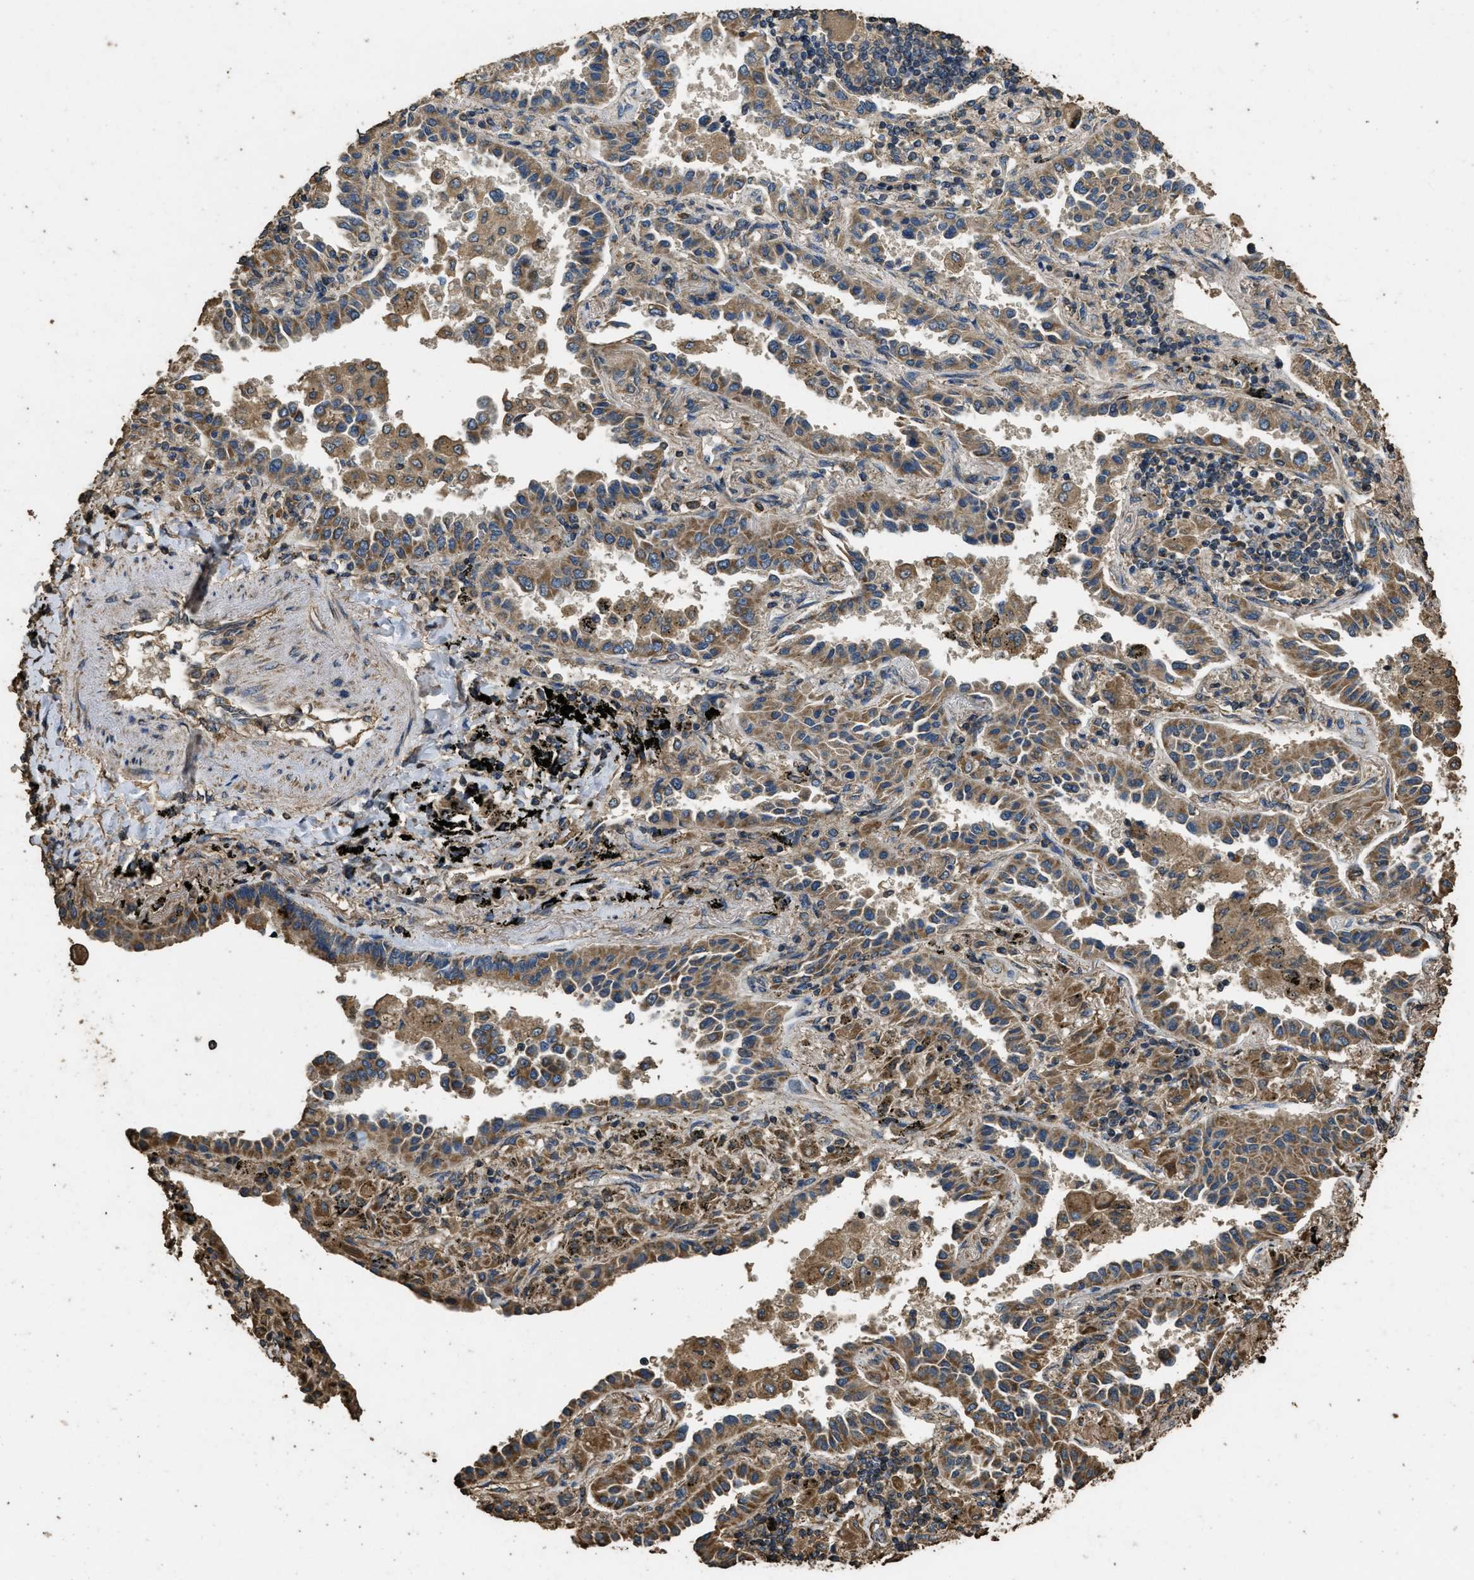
{"staining": {"intensity": "moderate", "quantity": ">75%", "location": "cytoplasmic/membranous"}, "tissue": "lung cancer", "cell_type": "Tumor cells", "image_type": "cancer", "snomed": [{"axis": "morphology", "description": "Normal tissue, NOS"}, {"axis": "morphology", "description": "Adenocarcinoma, NOS"}, {"axis": "topography", "description": "Lung"}], "caption": "Protein expression analysis of lung cancer exhibits moderate cytoplasmic/membranous positivity in approximately >75% of tumor cells.", "gene": "CYRIA", "patient": {"sex": "male", "age": 59}}